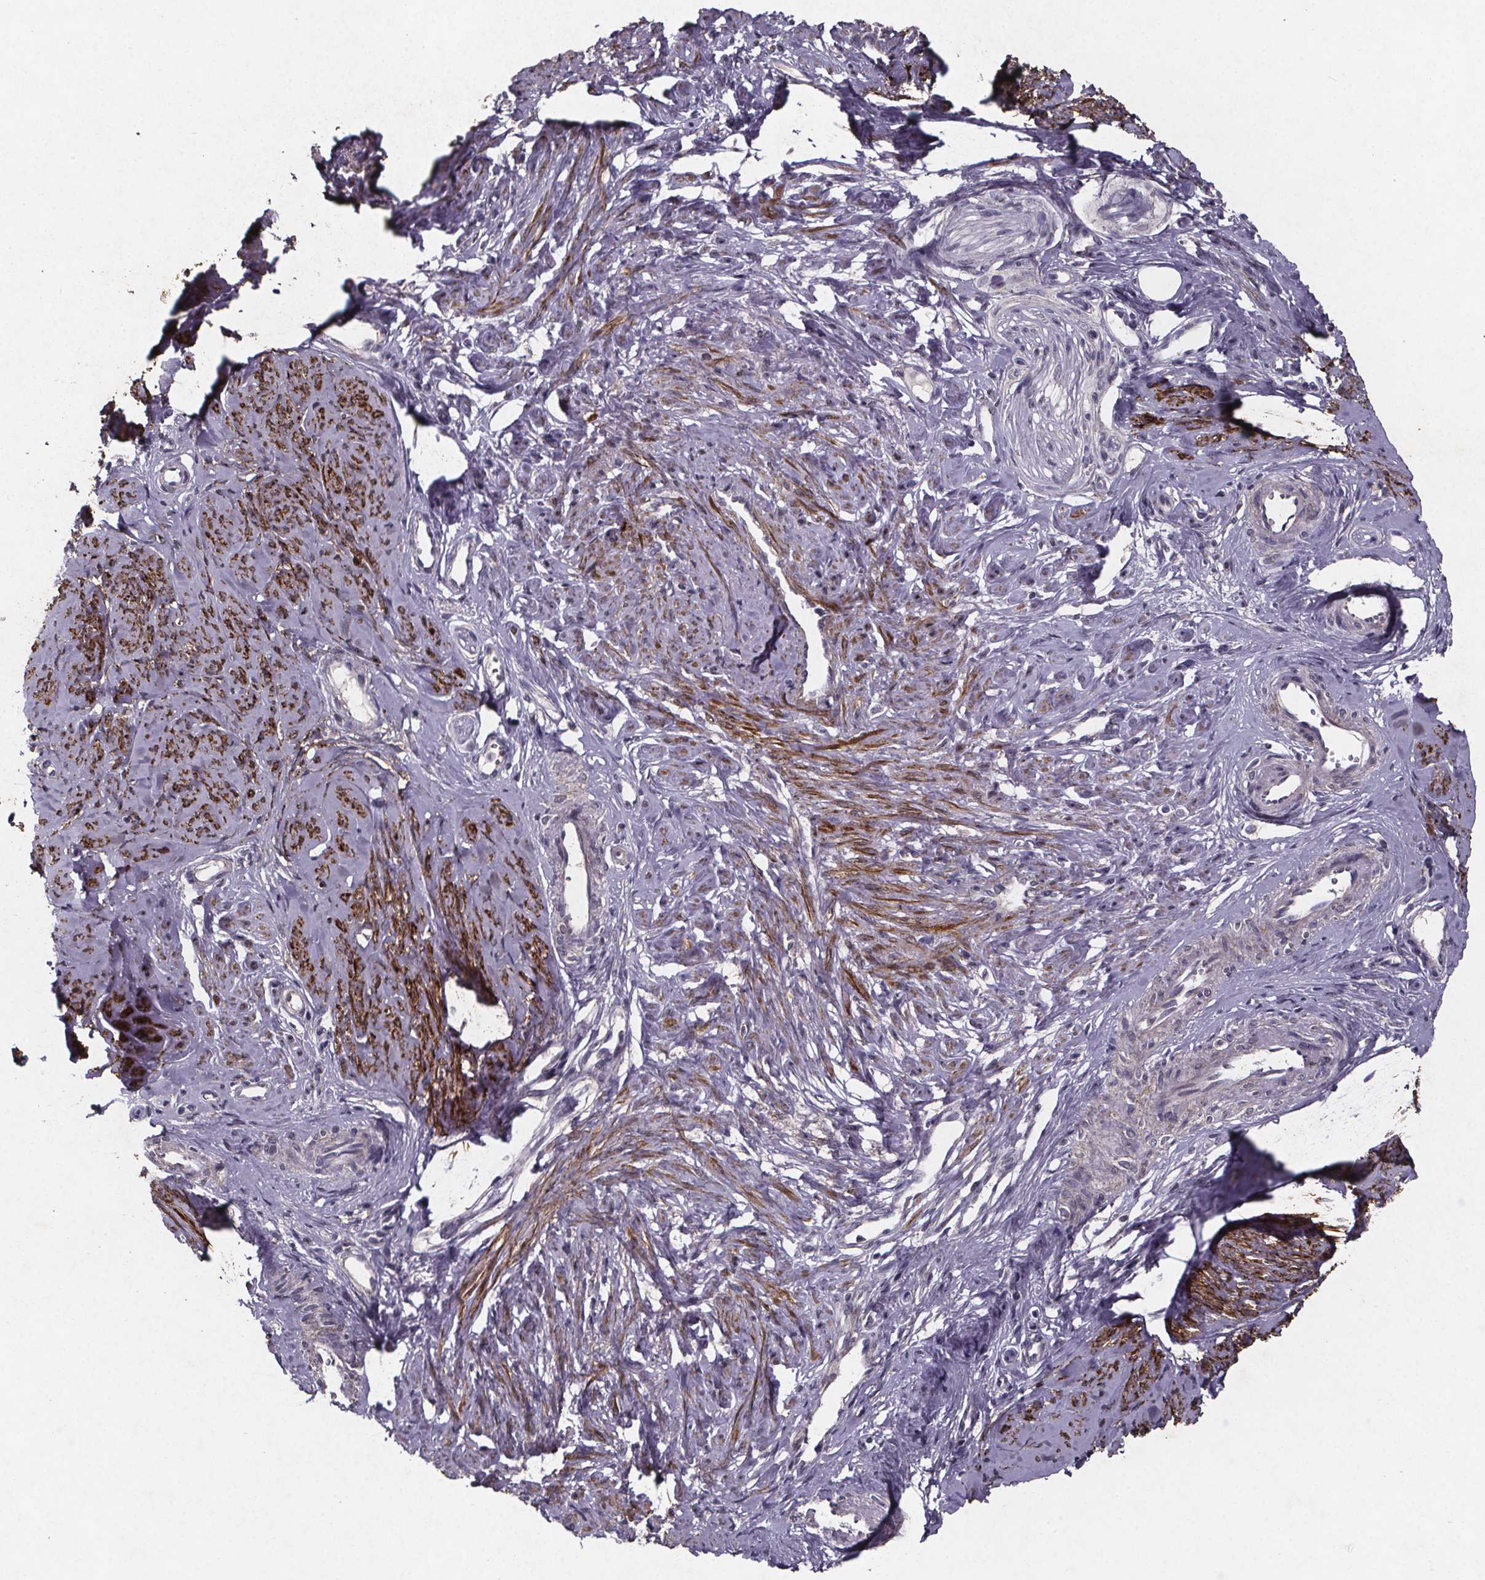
{"staining": {"intensity": "strong", "quantity": "25%-75%", "location": "cytoplasmic/membranous"}, "tissue": "smooth muscle", "cell_type": "Smooth muscle cells", "image_type": "normal", "snomed": [{"axis": "morphology", "description": "Normal tissue, NOS"}, {"axis": "topography", "description": "Smooth muscle"}], "caption": "Immunohistochemical staining of benign human smooth muscle demonstrates strong cytoplasmic/membranous protein staining in approximately 25%-75% of smooth muscle cells.", "gene": "PALLD", "patient": {"sex": "female", "age": 48}}